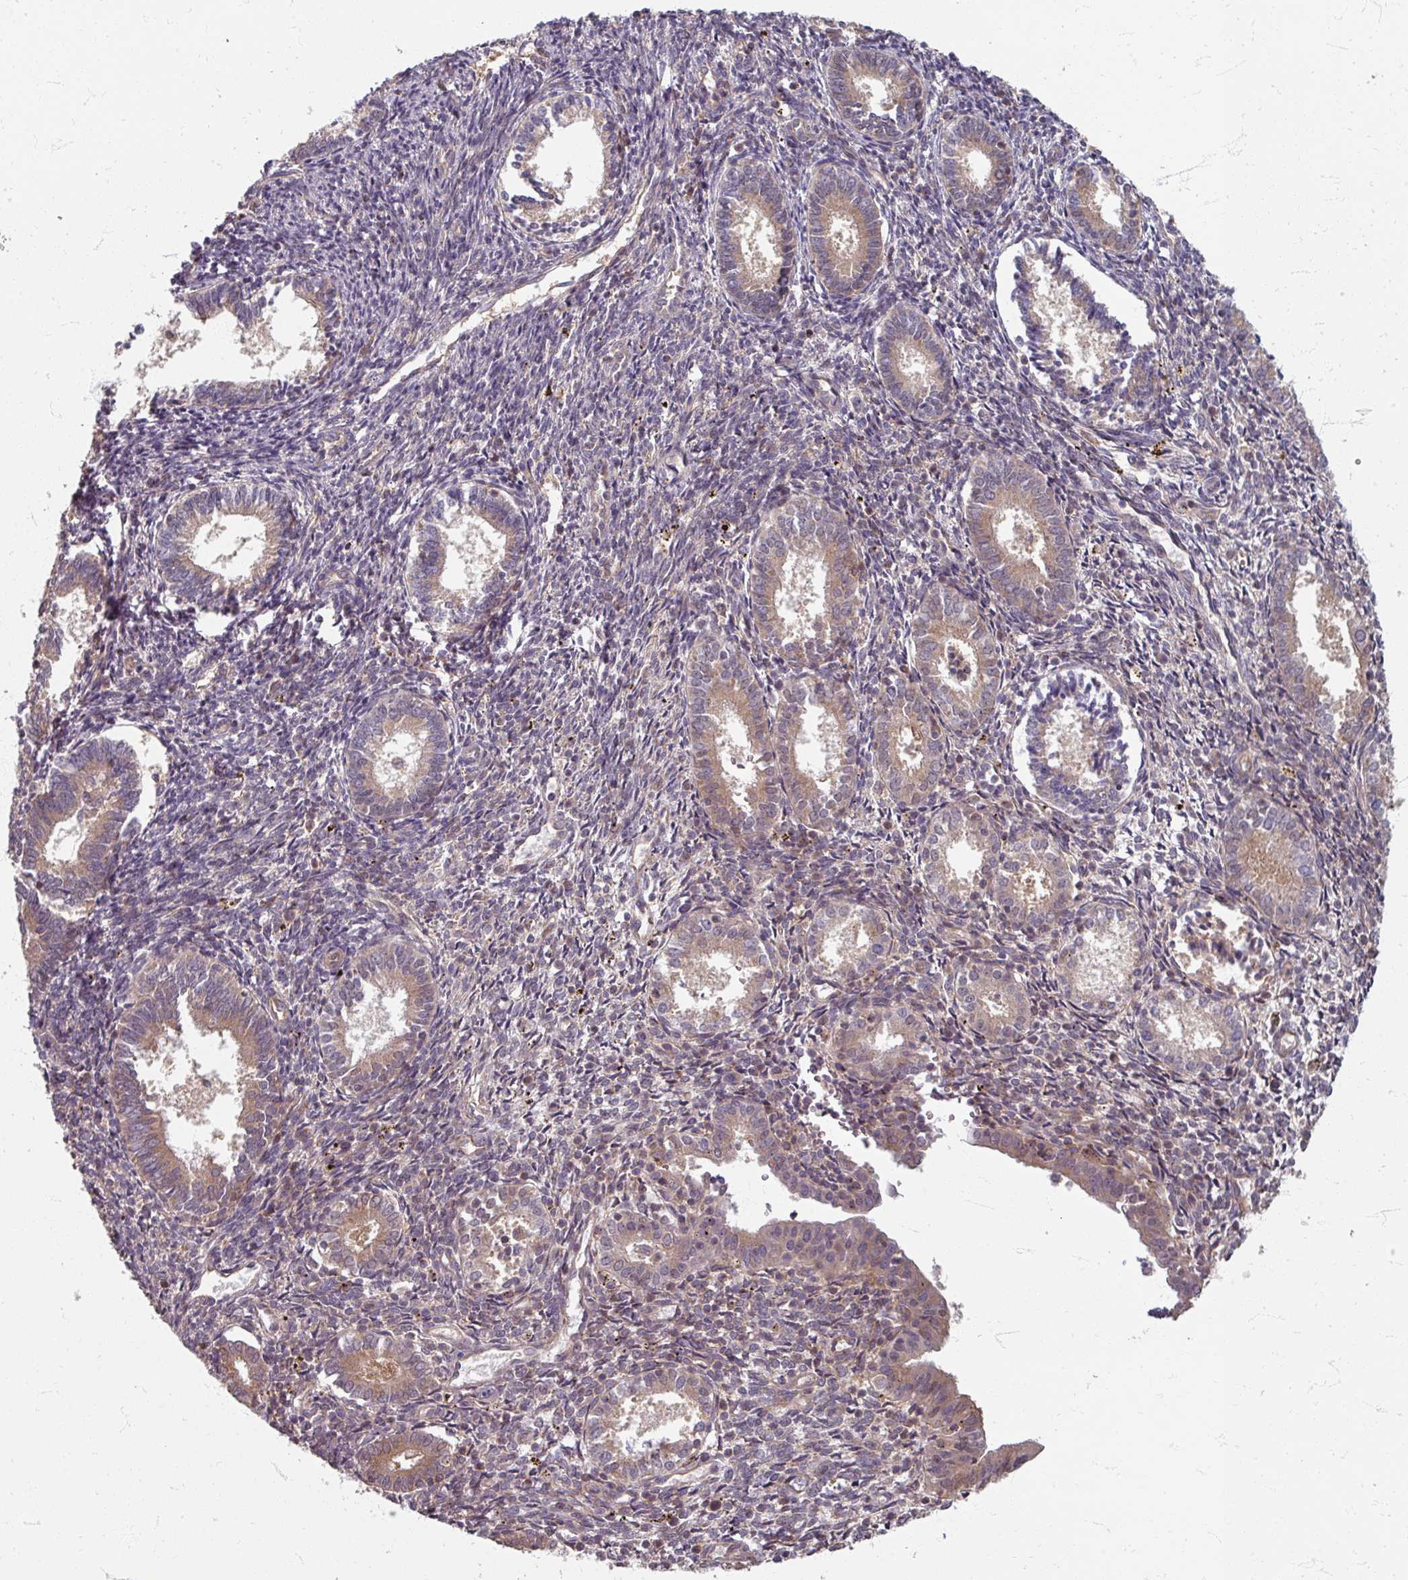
{"staining": {"intensity": "weak", "quantity": "<25%", "location": "cytoplasmic/membranous"}, "tissue": "endometrium", "cell_type": "Cells in endometrial stroma", "image_type": "normal", "snomed": [{"axis": "morphology", "description": "Normal tissue, NOS"}, {"axis": "topography", "description": "Endometrium"}], "caption": "The histopathology image demonstrates no staining of cells in endometrial stroma in normal endometrium. (IHC, brightfield microscopy, high magnification).", "gene": "STAM", "patient": {"sex": "female", "age": 41}}